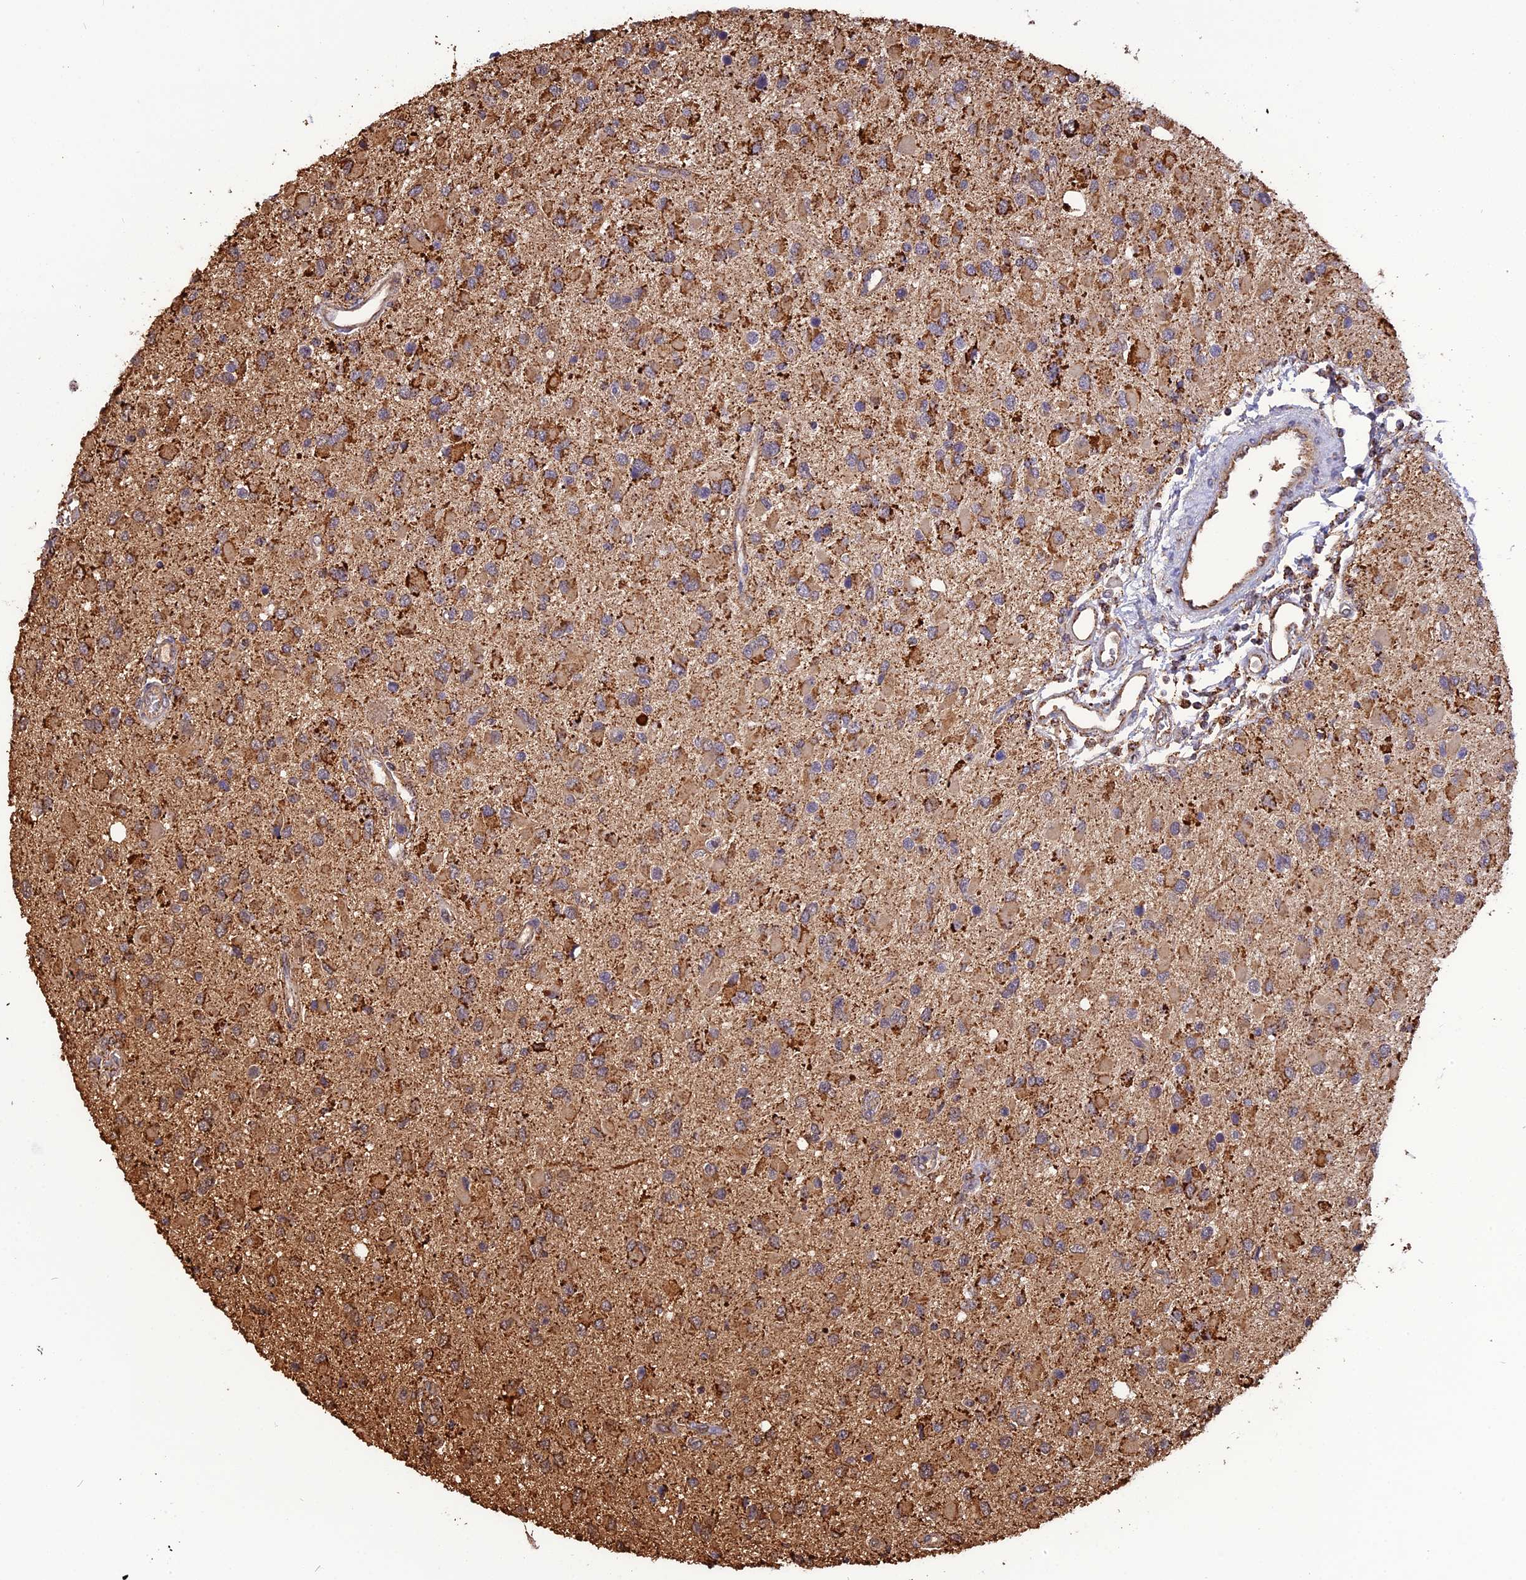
{"staining": {"intensity": "moderate", "quantity": ">75%", "location": "cytoplasmic/membranous"}, "tissue": "glioma", "cell_type": "Tumor cells", "image_type": "cancer", "snomed": [{"axis": "morphology", "description": "Glioma, malignant, High grade"}, {"axis": "topography", "description": "Brain"}], "caption": "Glioma was stained to show a protein in brown. There is medium levels of moderate cytoplasmic/membranous expression in about >75% of tumor cells.", "gene": "KCNG1", "patient": {"sex": "male", "age": 53}}